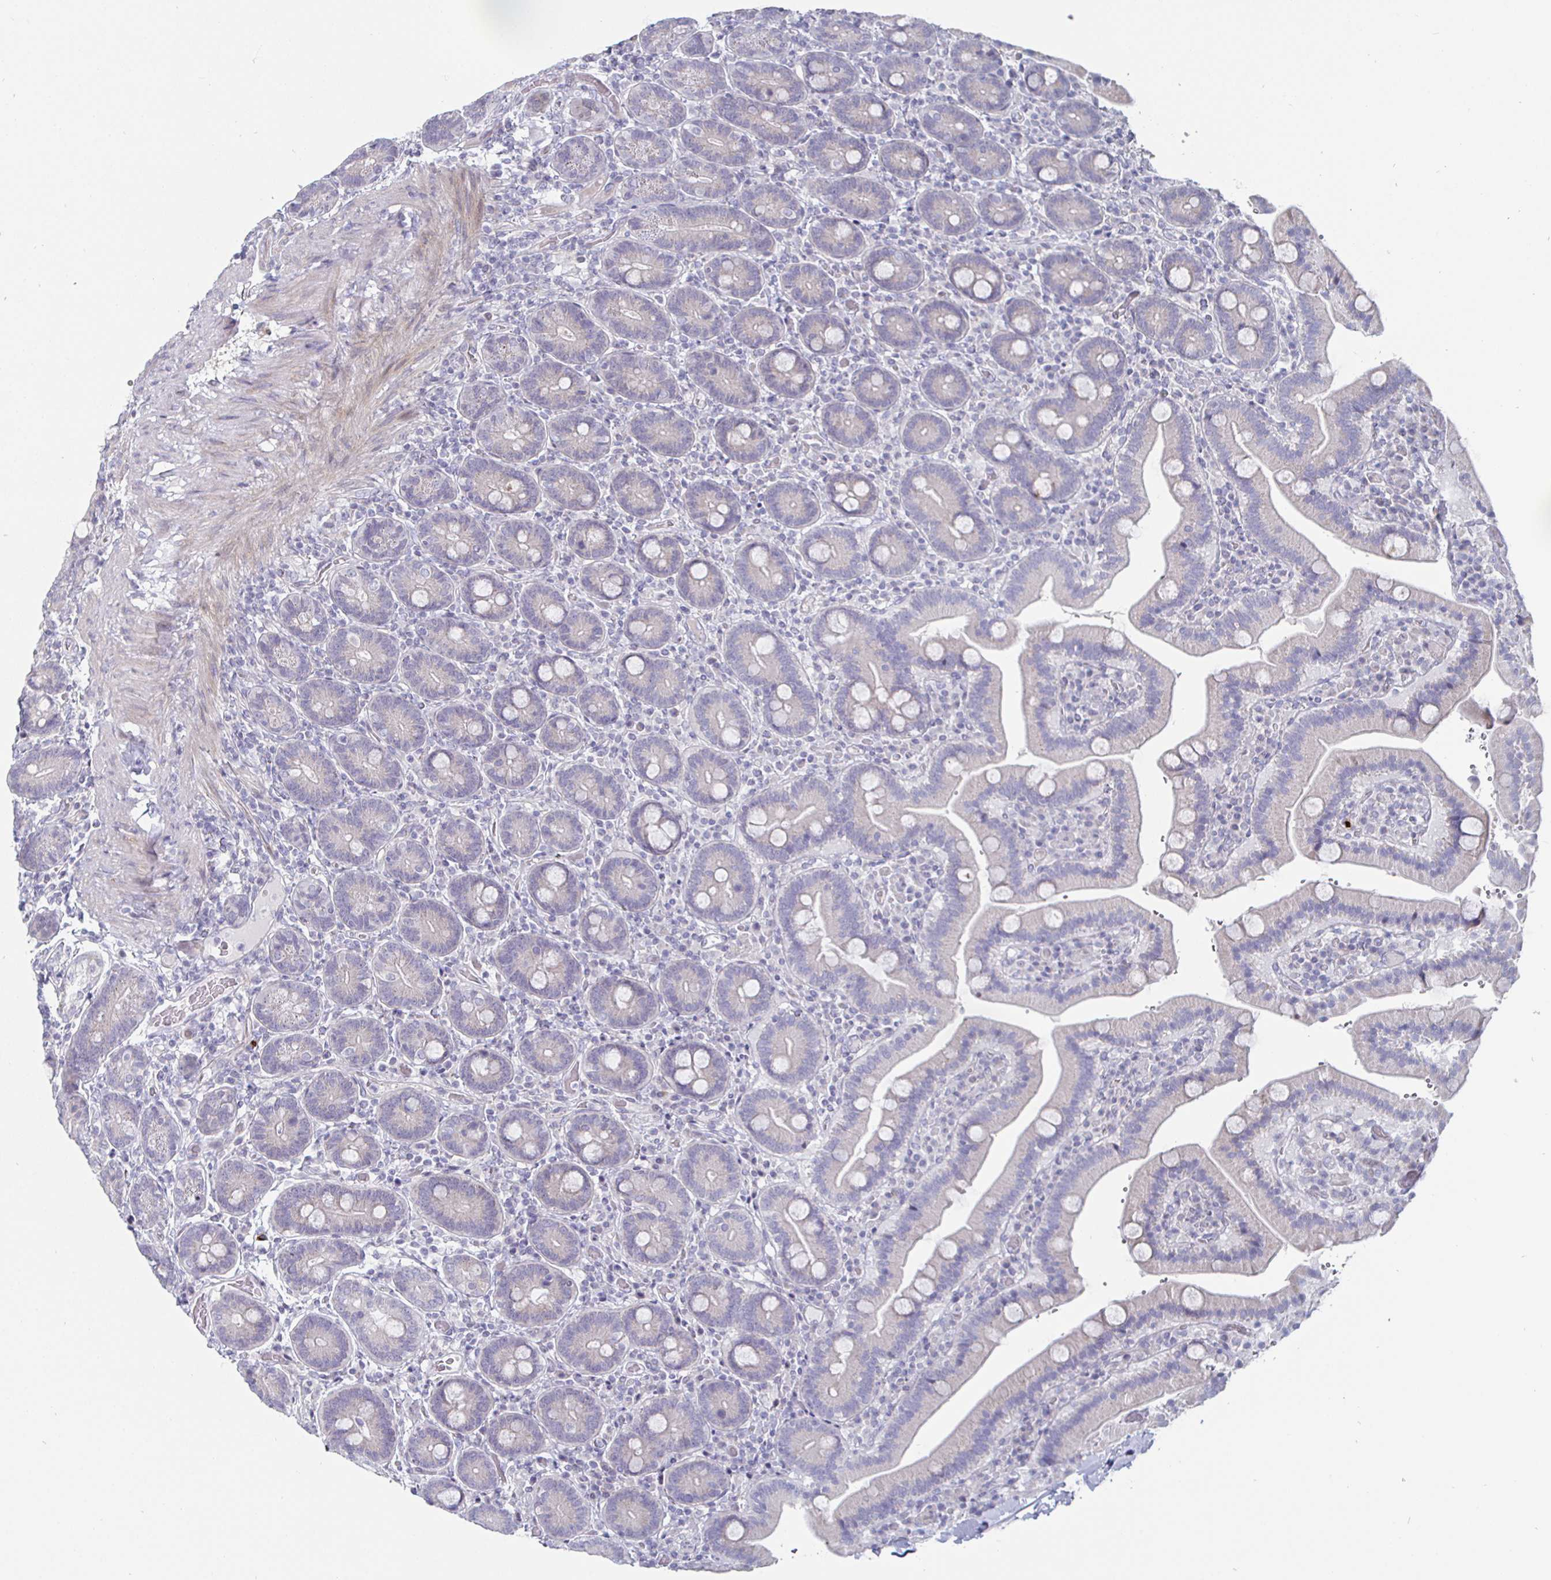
{"staining": {"intensity": "negative", "quantity": "none", "location": "none"}, "tissue": "duodenum", "cell_type": "Glandular cells", "image_type": "normal", "snomed": [{"axis": "morphology", "description": "Normal tissue, NOS"}, {"axis": "topography", "description": "Duodenum"}], "caption": "An immunohistochemistry image of benign duodenum is shown. There is no staining in glandular cells of duodenum.", "gene": "DMRTB1", "patient": {"sex": "female", "age": 62}}